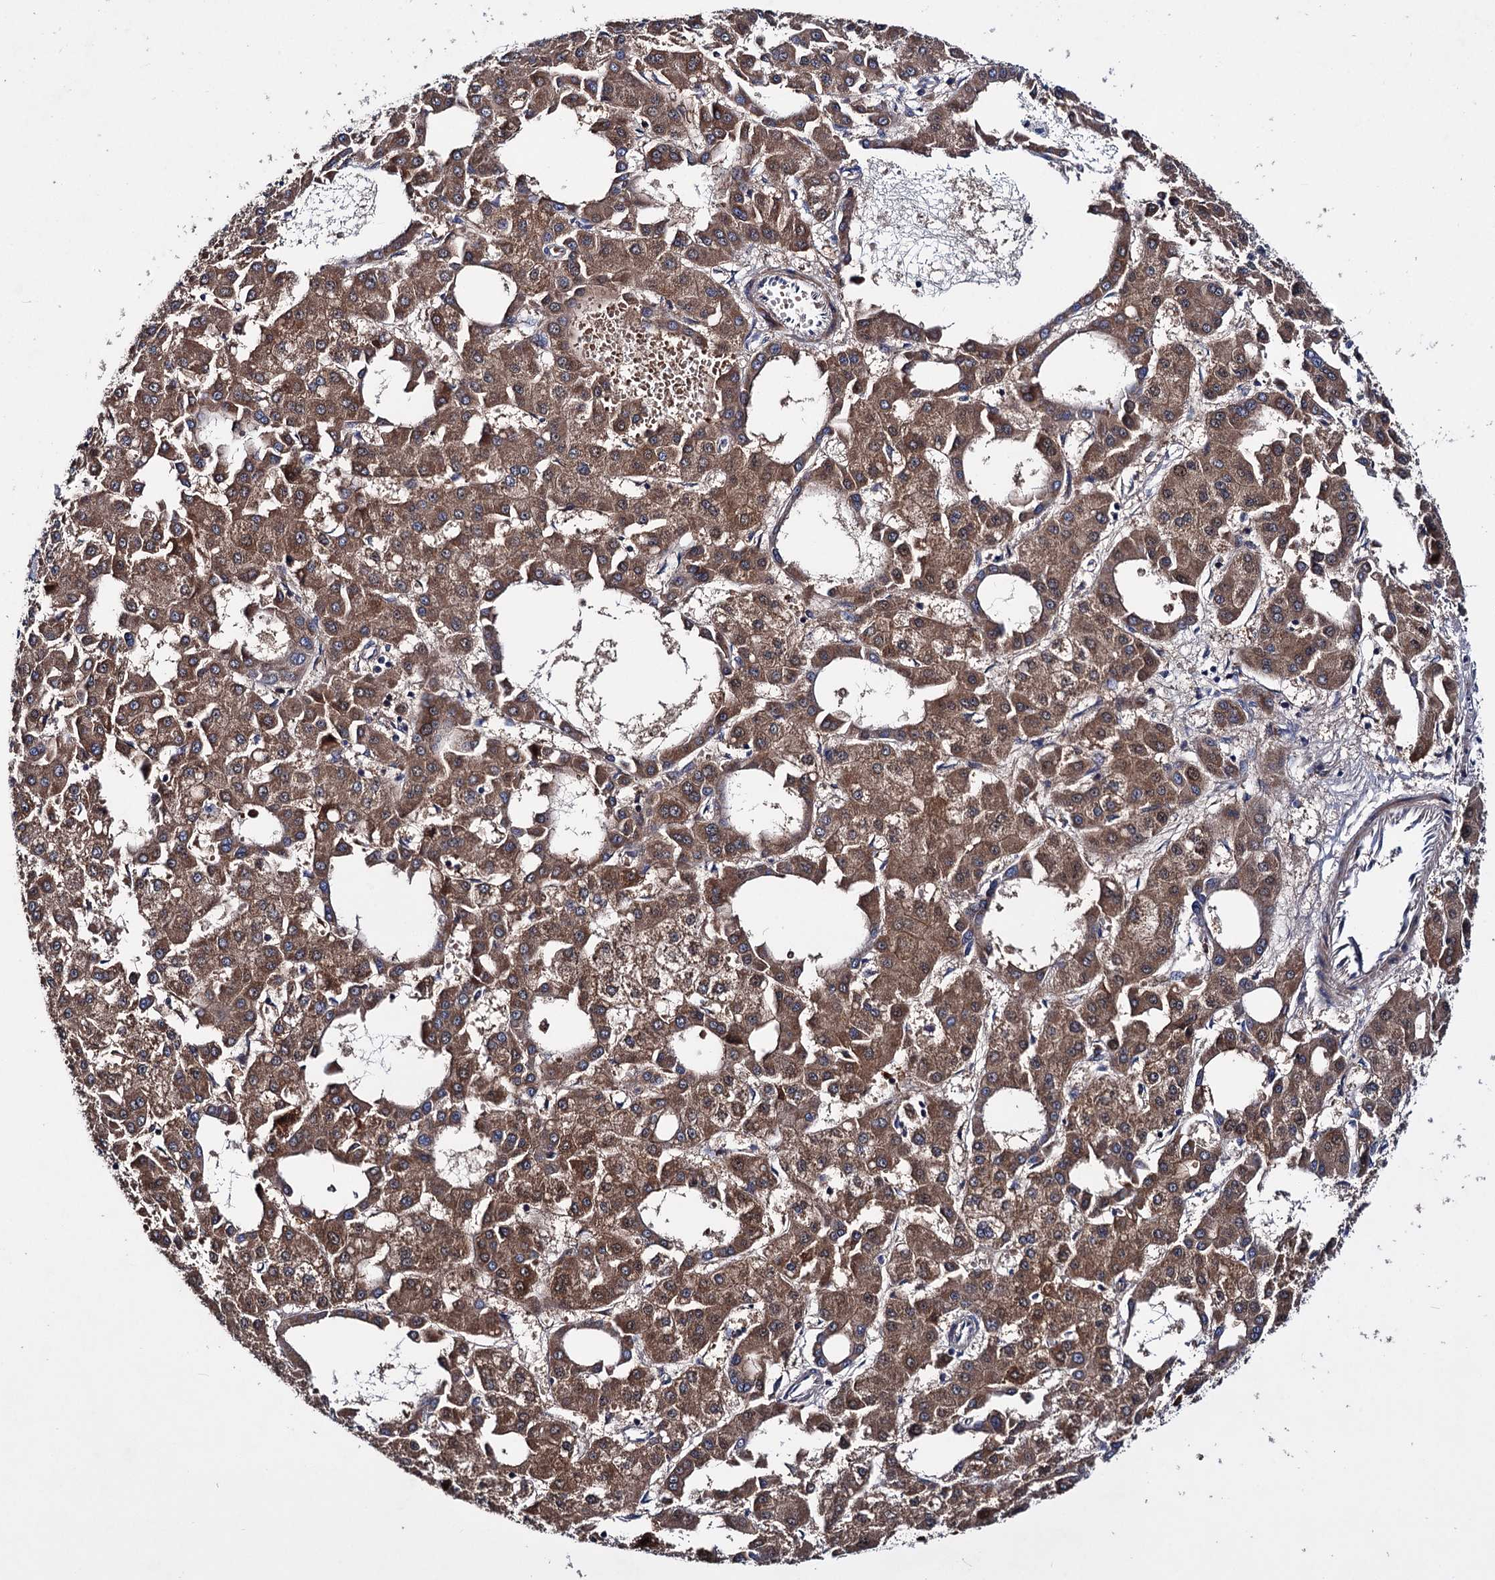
{"staining": {"intensity": "moderate", "quantity": ">75%", "location": "cytoplasmic/membranous"}, "tissue": "liver cancer", "cell_type": "Tumor cells", "image_type": "cancer", "snomed": [{"axis": "morphology", "description": "Carcinoma, Hepatocellular, NOS"}, {"axis": "topography", "description": "Liver"}], "caption": "A histopathology image of liver cancer (hepatocellular carcinoma) stained for a protein displays moderate cytoplasmic/membranous brown staining in tumor cells.", "gene": "CLPB", "patient": {"sex": "male", "age": 47}}